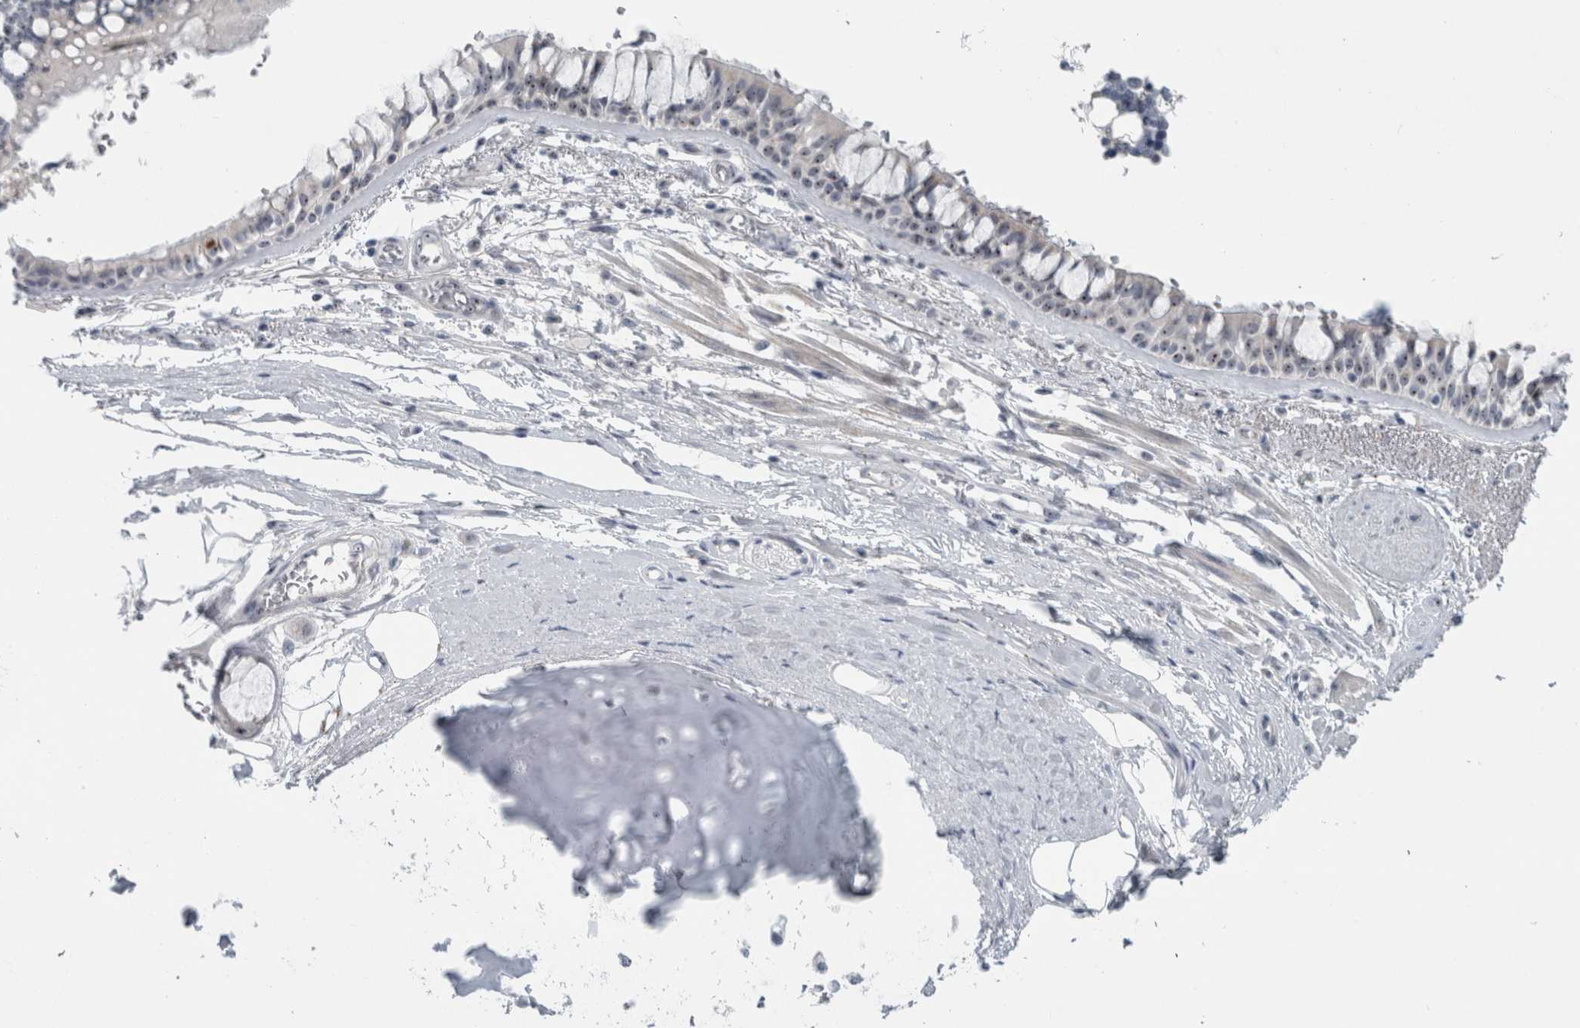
{"staining": {"intensity": "weak", "quantity": ">75%", "location": "nuclear"}, "tissue": "bronchus", "cell_type": "Respiratory epithelial cells", "image_type": "normal", "snomed": [{"axis": "morphology", "description": "Normal tissue, NOS"}, {"axis": "topography", "description": "Bronchus"}], "caption": "There is low levels of weak nuclear staining in respiratory epithelial cells of normal bronchus, as demonstrated by immunohistochemical staining (brown color).", "gene": "UTP6", "patient": {"sex": "male", "age": 66}}